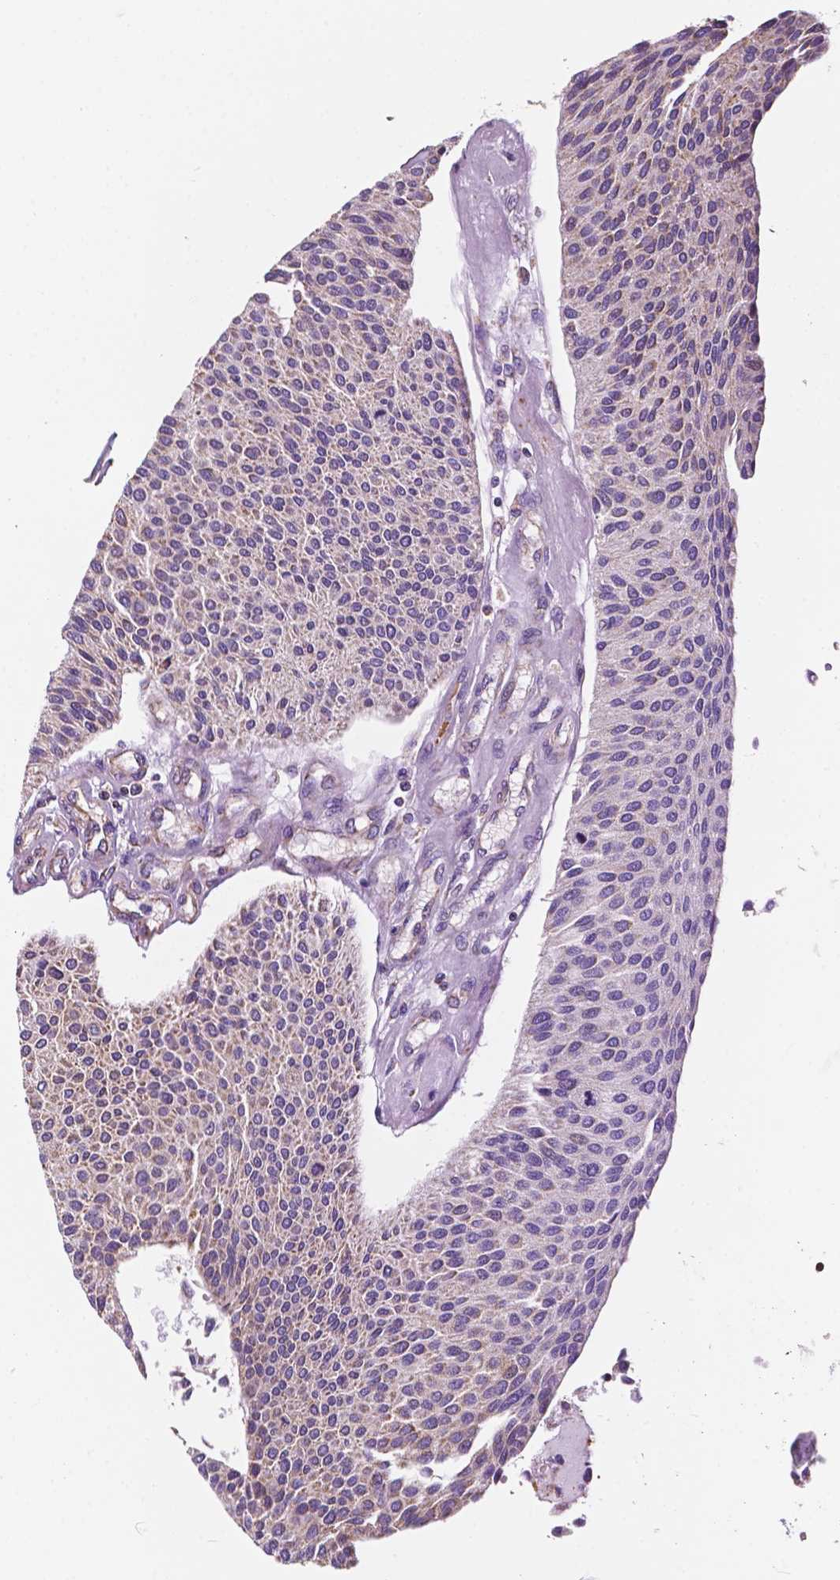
{"staining": {"intensity": "weak", "quantity": "25%-75%", "location": "cytoplasmic/membranous"}, "tissue": "urothelial cancer", "cell_type": "Tumor cells", "image_type": "cancer", "snomed": [{"axis": "morphology", "description": "Urothelial carcinoma, NOS"}, {"axis": "topography", "description": "Urinary bladder"}], "caption": "A brown stain labels weak cytoplasmic/membranous staining of a protein in transitional cell carcinoma tumor cells. The protein of interest is shown in brown color, while the nuclei are stained blue.", "gene": "GEMIN4", "patient": {"sex": "male", "age": 55}}